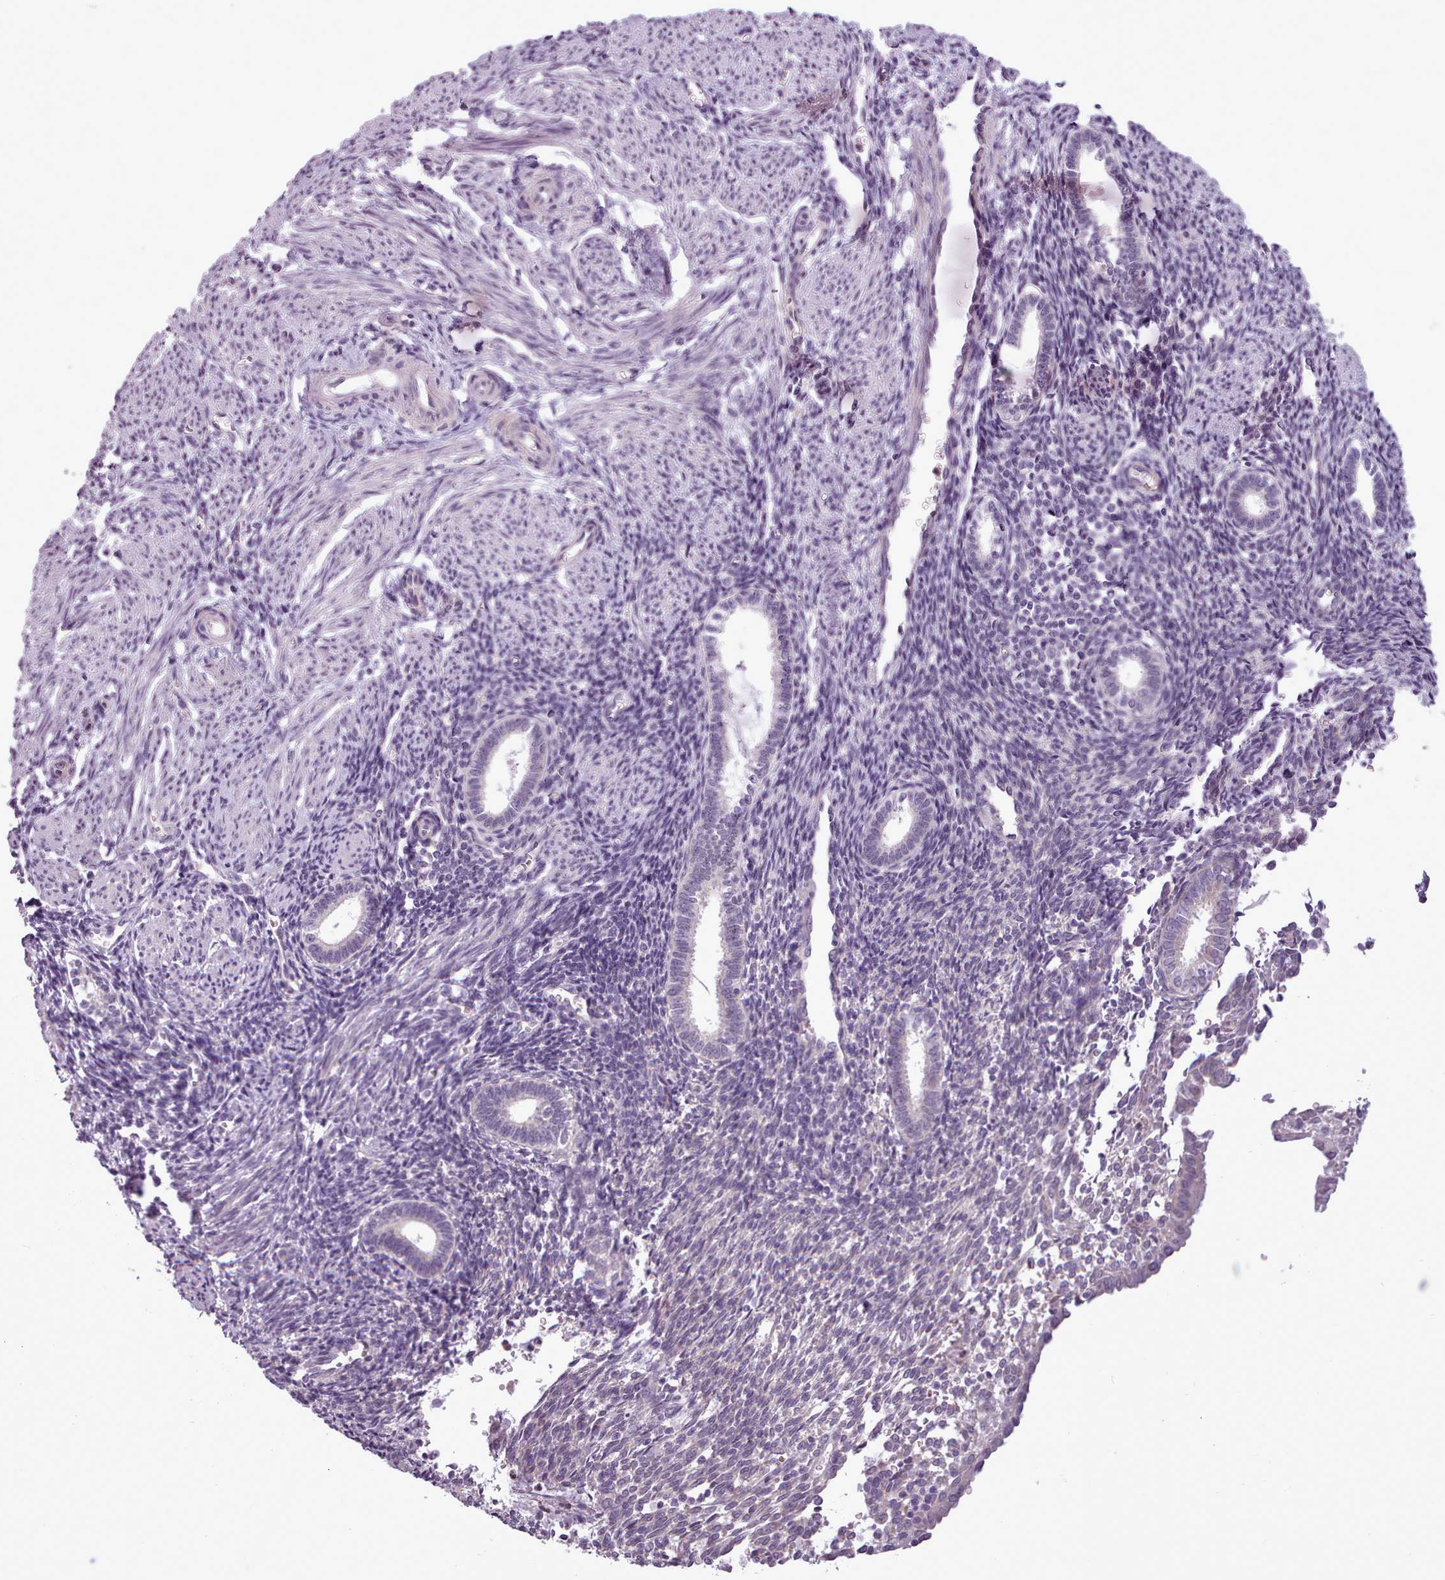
{"staining": {"intensity": "negative", "quantity": "none", "location": "none"}, "tissue": "endometrium", "cell_type": "Cells in endometrial stroma", "image_type": "normal", "snomed": [{"axis": "morphology", "description": "Normal tissue, NOS"}, {"axis": "topography", "description": "Endometrium"}], "caption": "High magnification brightfield microscopy of unremarkable endometrium stained with DAB (brown) and counterstained with hematoxylin (blue): cells in endometrial stroma show no significant staining.", "gene": "SLURP1", "patient": {"sex": "female", "age": 32}}